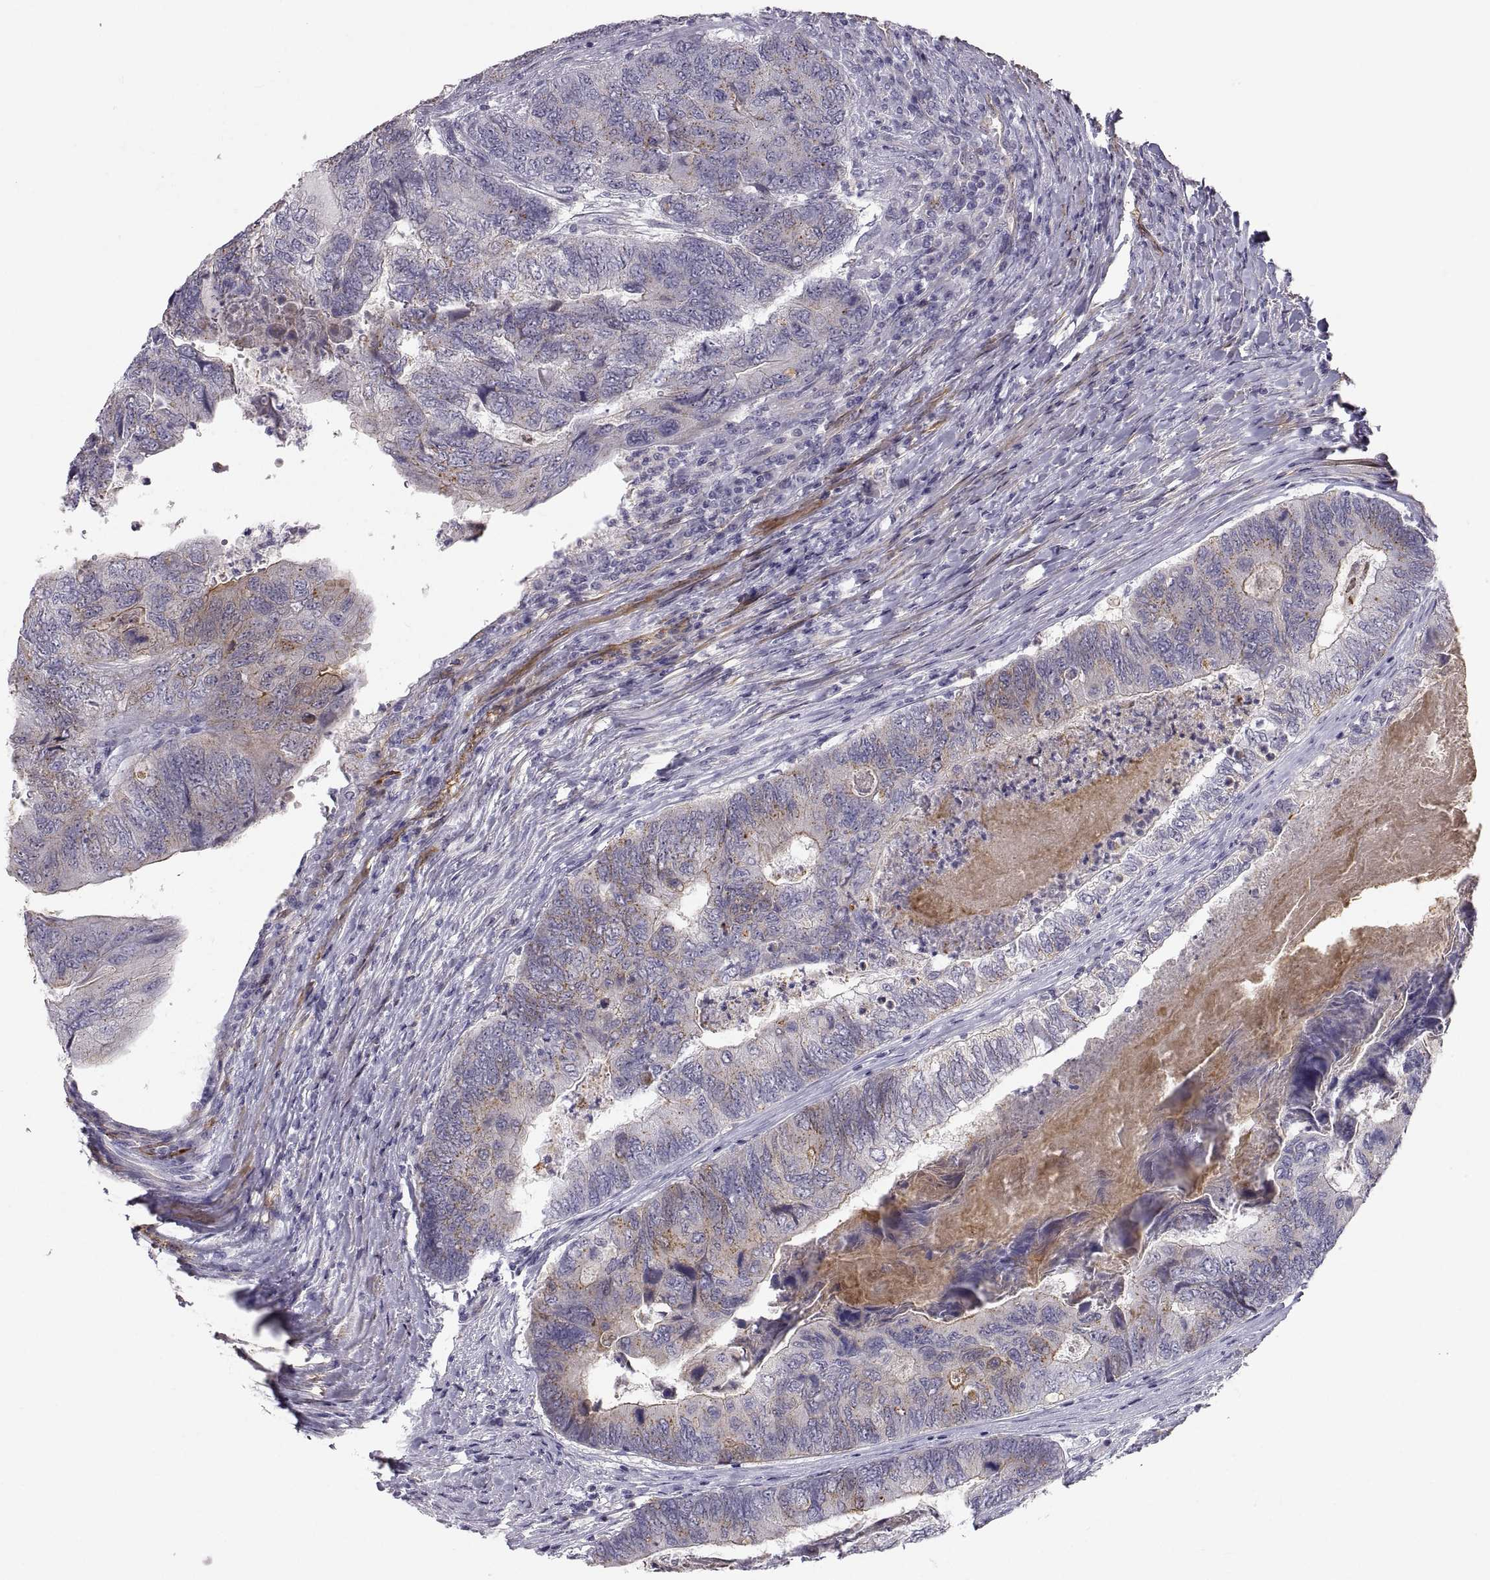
{"staining": {"intensity": "negative", "quantity": "none", "location": "none"}, "tissue": "colorectal cancer", "cell_type": "Tumor cells", "image_type": "cancer", "snomed": [{"axis": "morphology", "description": "Adenocarcinoma, NOS"}, {"axis": "topography", "description": "Colon"}], "caption": "Colorectal cancer was stained to show a protein in brown. There is no significant expression in tumor cells.", "gene": "PGM5", "patient": {"sex": "female", "age": 67}}